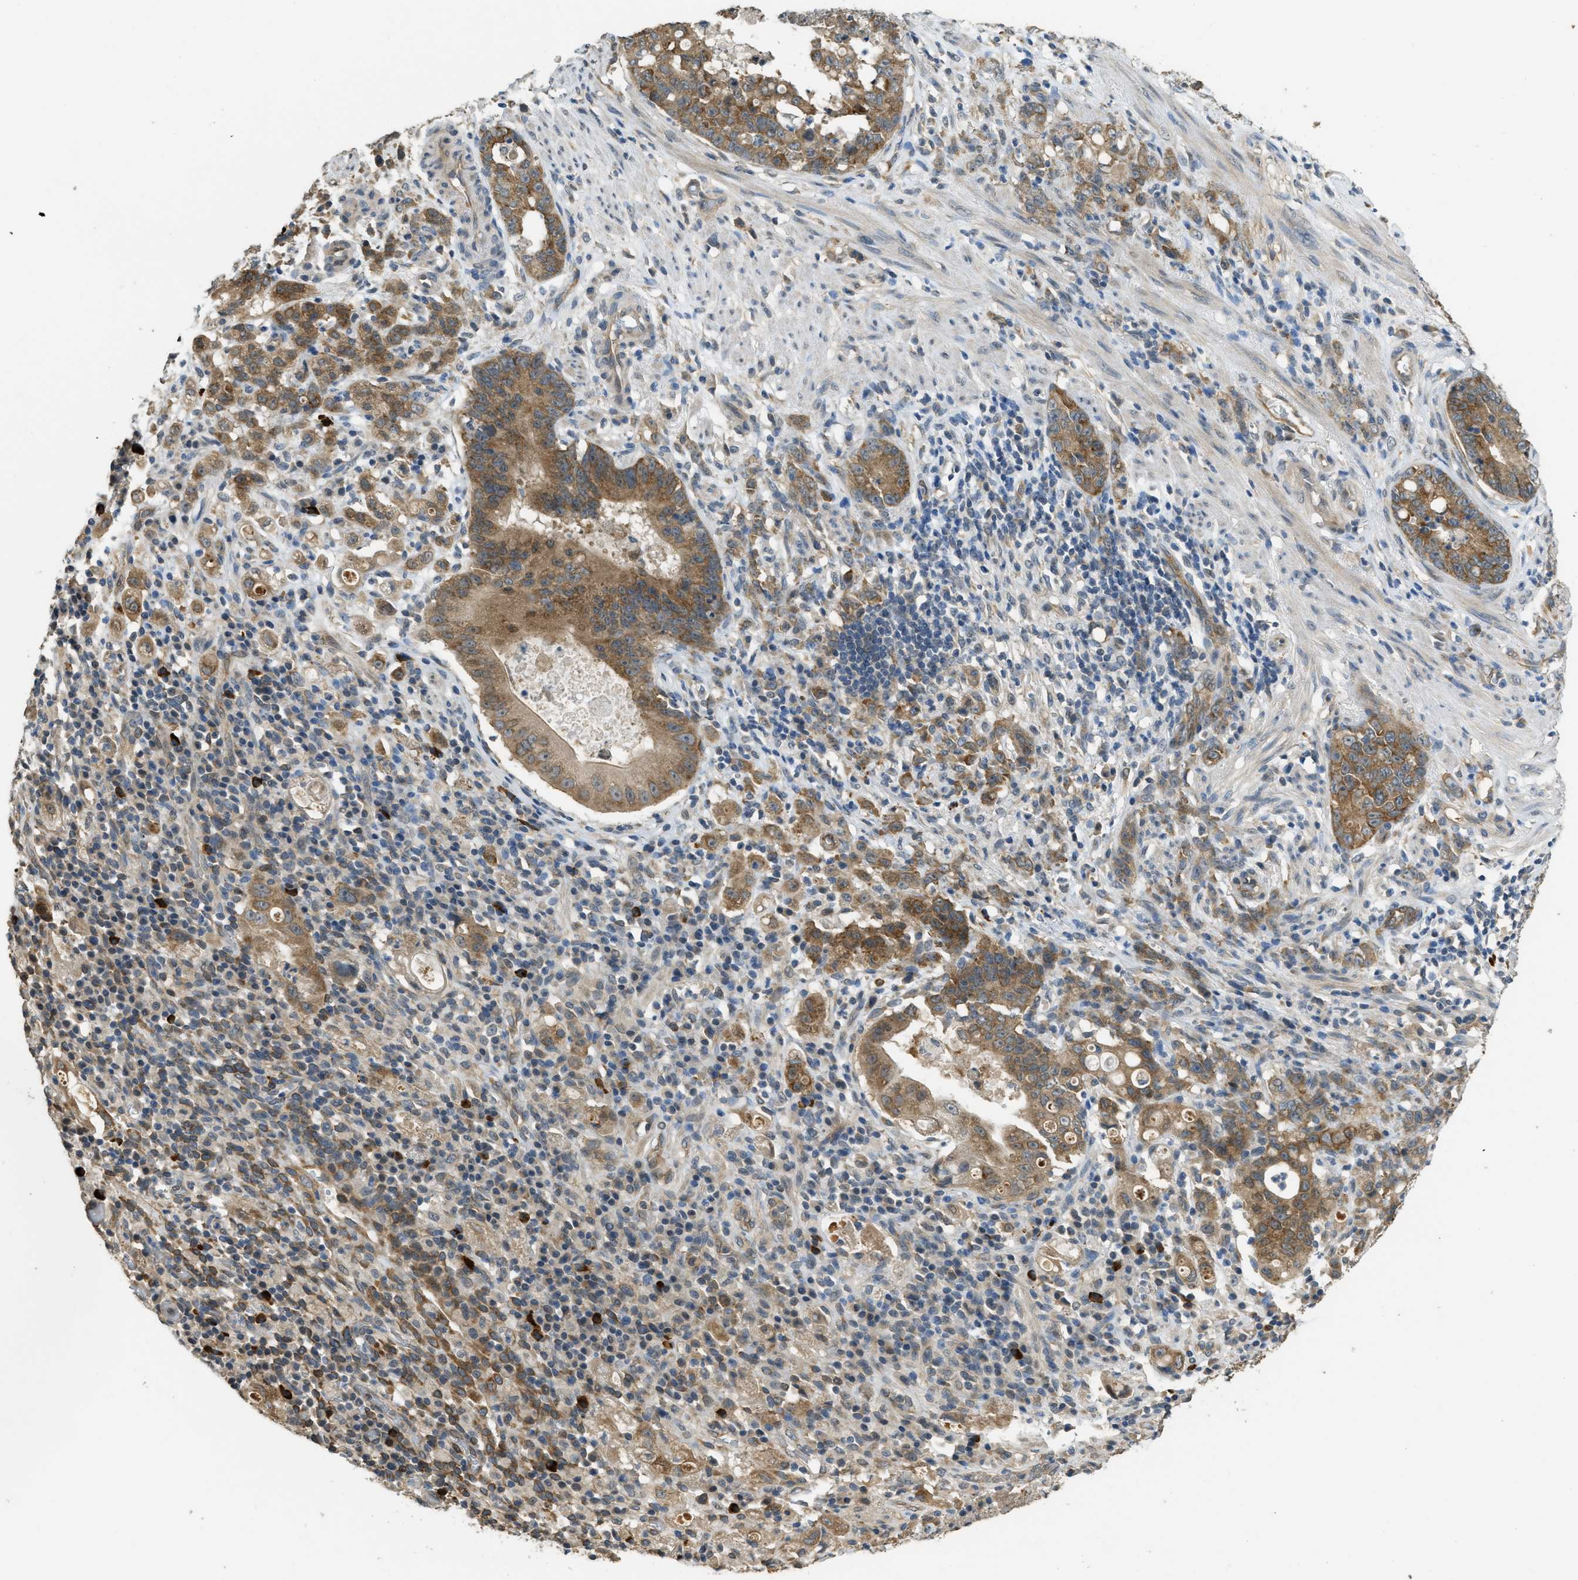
{"staining": {"intensity": "moderate", "quantity": ">75%", "location": "cytoplasmic/membranous"}, "tissue": "stomach cancer", "cell_type": "Tumor cells", "image_type": "cancer", "snomed": [{"axis": "morphology", "description": "Adenocarcinoma, NOS"}, {"axis": "topography", "description": "Stomach, lower"}], "caption": "The micrograph reveals staining of stomach cancer (adenocarcinoma), revealing moderate cytoplasmic/membranous protein expression (brown color) within tumor cells.", "gene": "IGF2BP2", "patient": {"sex": "male", "age": 88}}